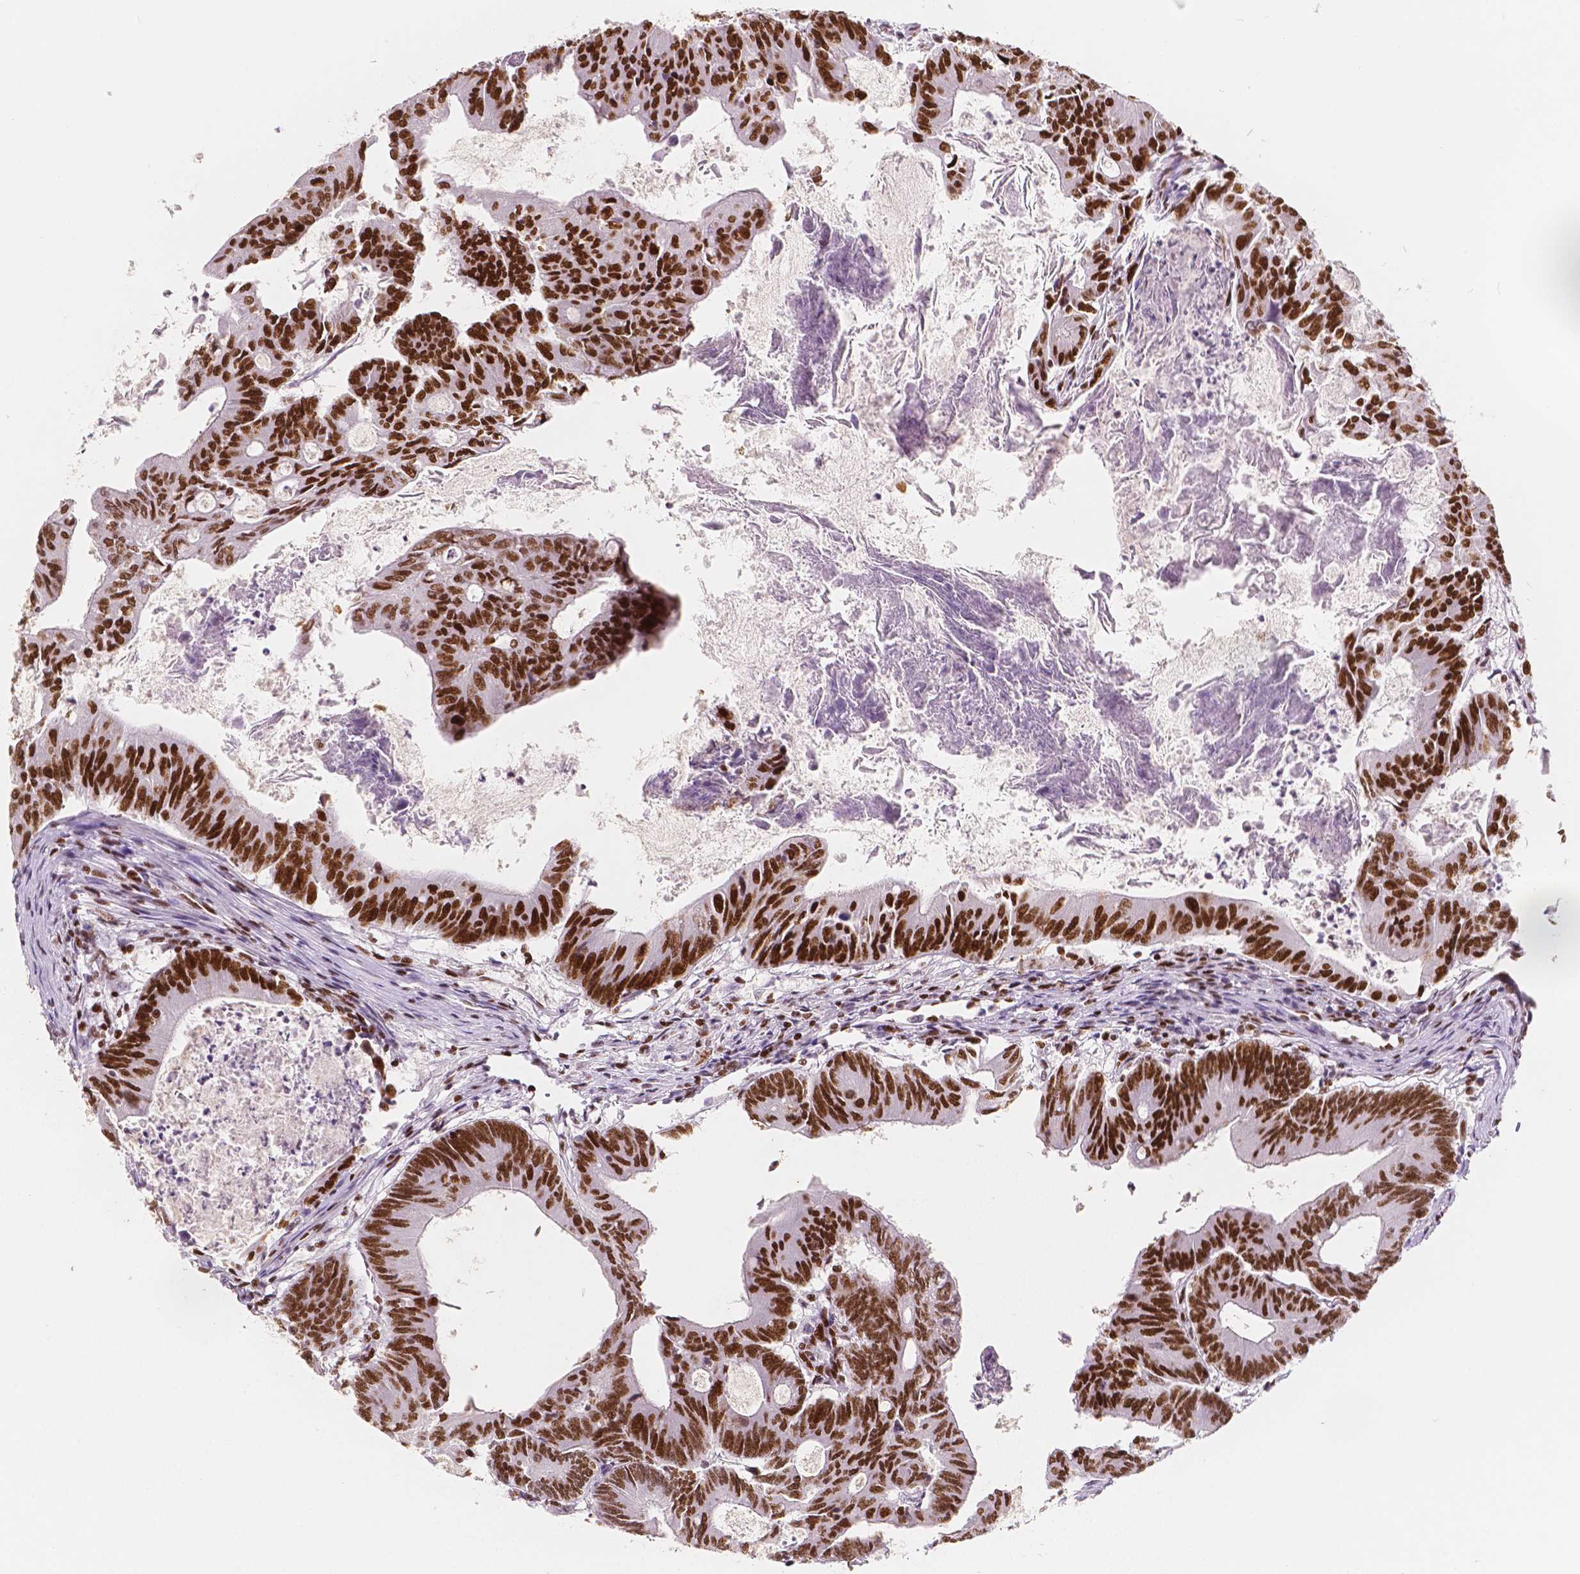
{"staining": {"intensity": "strong", "quantity": ">75%", "location": "nuclear"}, "tissue": "colorectal cancer", "cell_type": "Tumor cells", "image_type": "cancer", "snomed": [{"axis": "morphology", "description": "Adenocarcinoma, NOS"}, {"axis": "topography", "description": "Colon"}], "caption": "A brown stain labels strong nuclear staining of a protein in colorectal adenocarcinoma tumor cells. (DAB (3,3'-diaminobenzidine) = brown stain, brightfield microscopy at high magnification).", "gene": "HDAC1", "patient": {"sex": "female", "age": 70}}